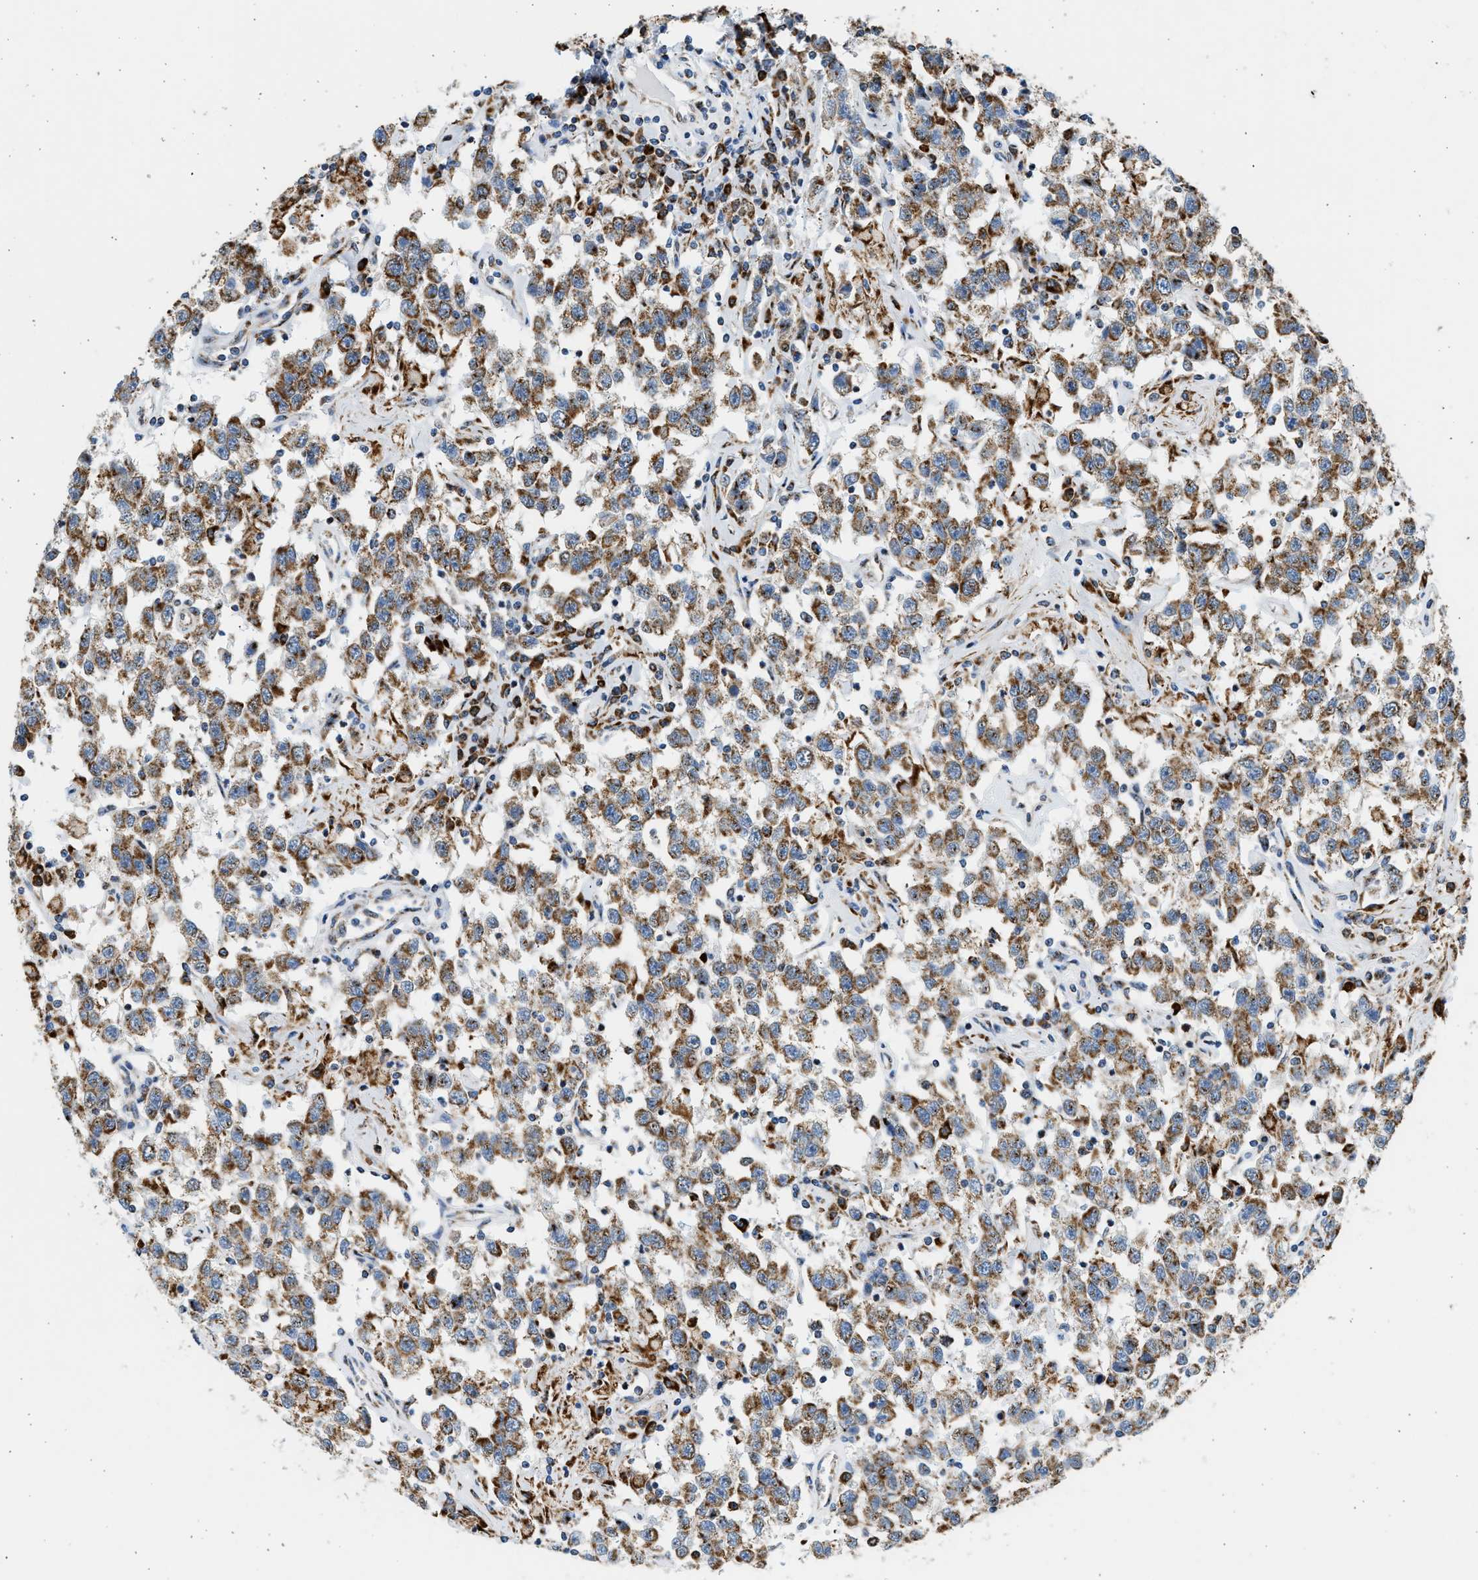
{"staining": {"intensity": "strong", "quantity": ">75%", "location": "cytoplasmic/membranous"}, "tissue": "testis cancer", "cell_type": "Tumor cells", "image_type": "cancer", "snomed": [{"axis": "morphology", "description": "Seminoma, NOS"}, {"axis": "topography", "description": "Testis"}], "caption": "Seminoma (testis) stained for a protein (brown) displays strong cytoplasmic/membranous positive positivity in approximately >75% of tumor cells.", "gene": "KCNMB3", "patient": {"sex": "male", "age": 41}}